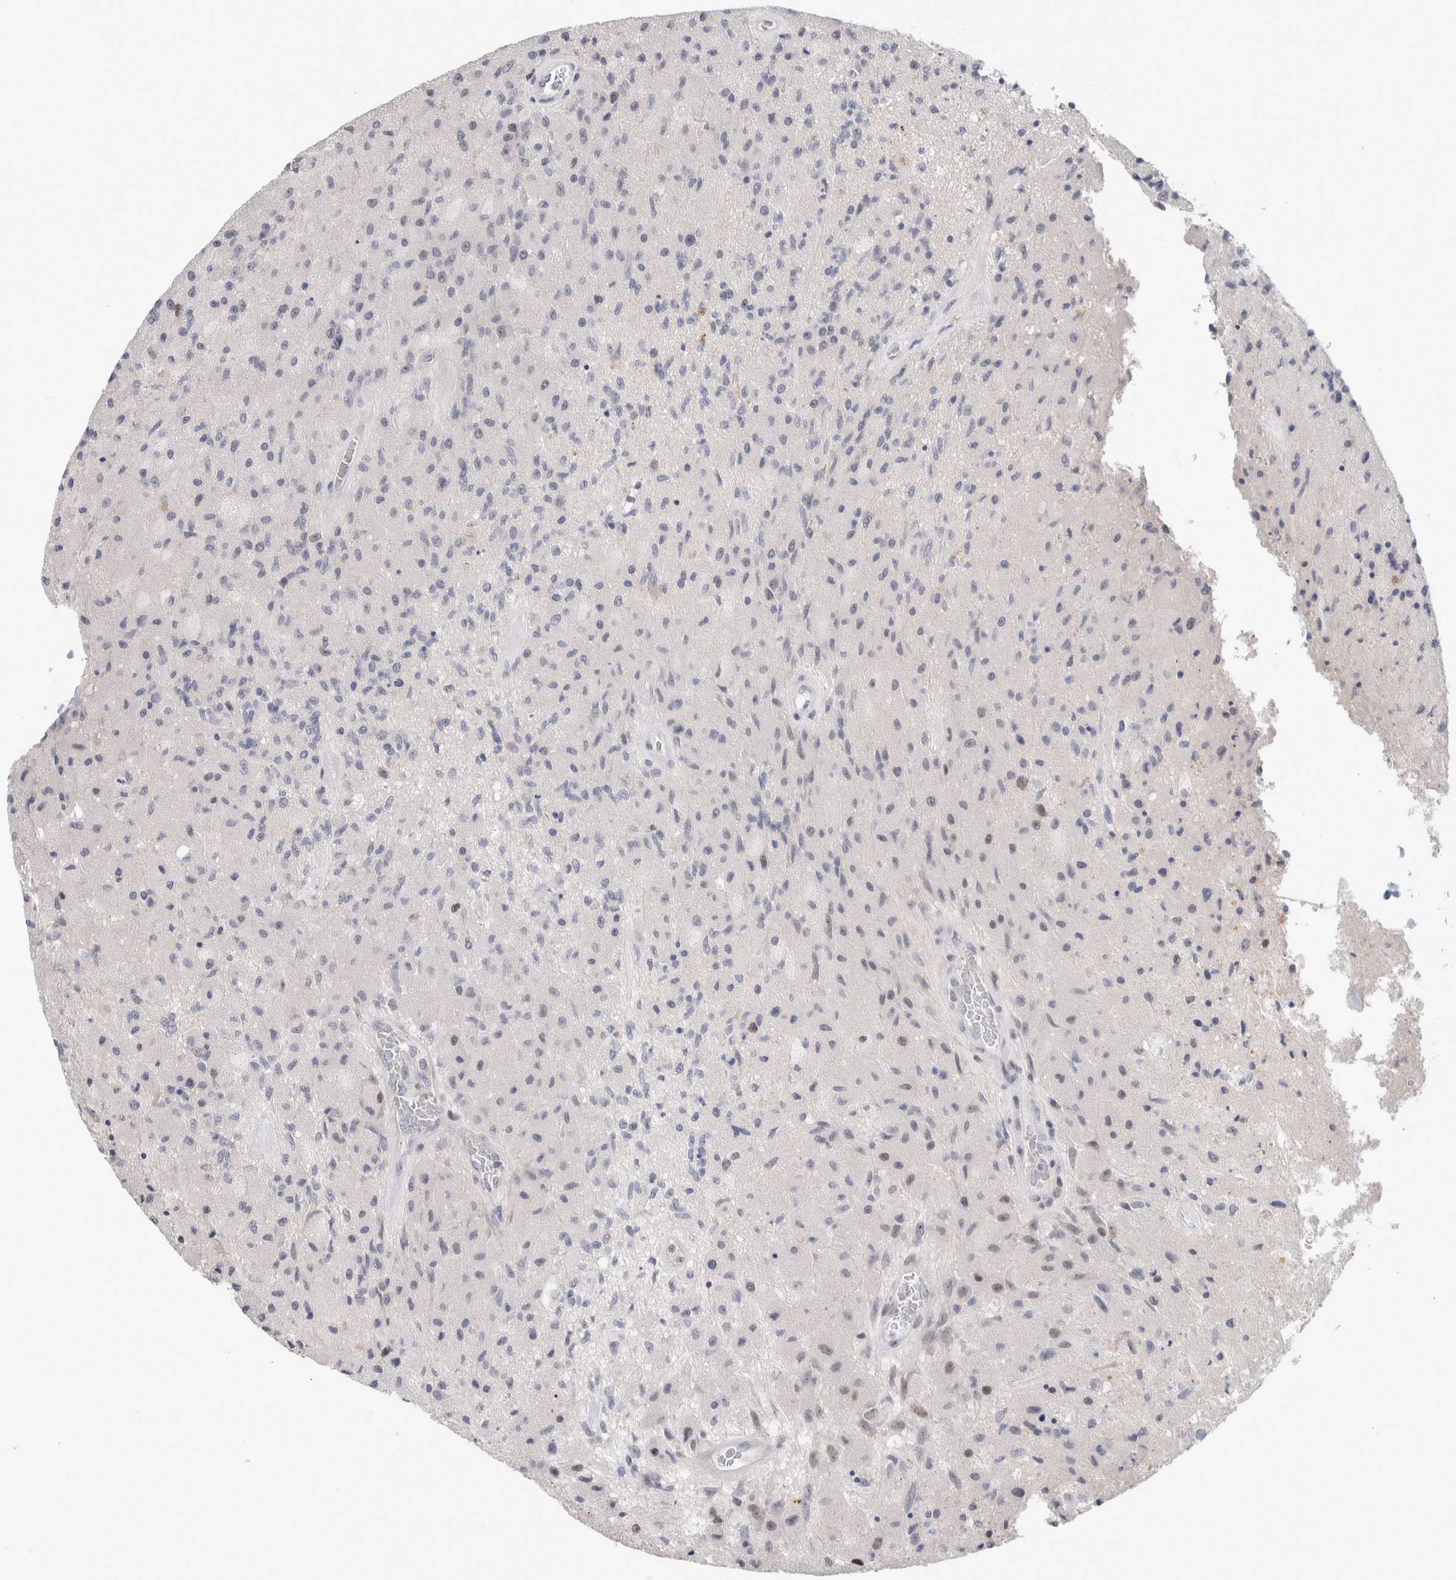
{"staining": {"intensity": "negative", "quantity": "none", "location": "none"}, "tissue": "glioma", "cell_type": "Tumor cells", "image_type": "cancer", "snomed": [{"axis": "morphology", "description": "Normal tissue, NOS"}, {"axis": "morphology", "description": "Glioma, malignant, High grade"}, {"axis": "topography", "description": "Cerebral cortex"}], "caption": "DAB (3,3'-diaminobenzidine) immunohistochemical staining of human malignant glioma (high-grade) reveals no significant expression in tumor cells.", "gene": "KNL1", "patient": {"sex": "male", "age": 77}}